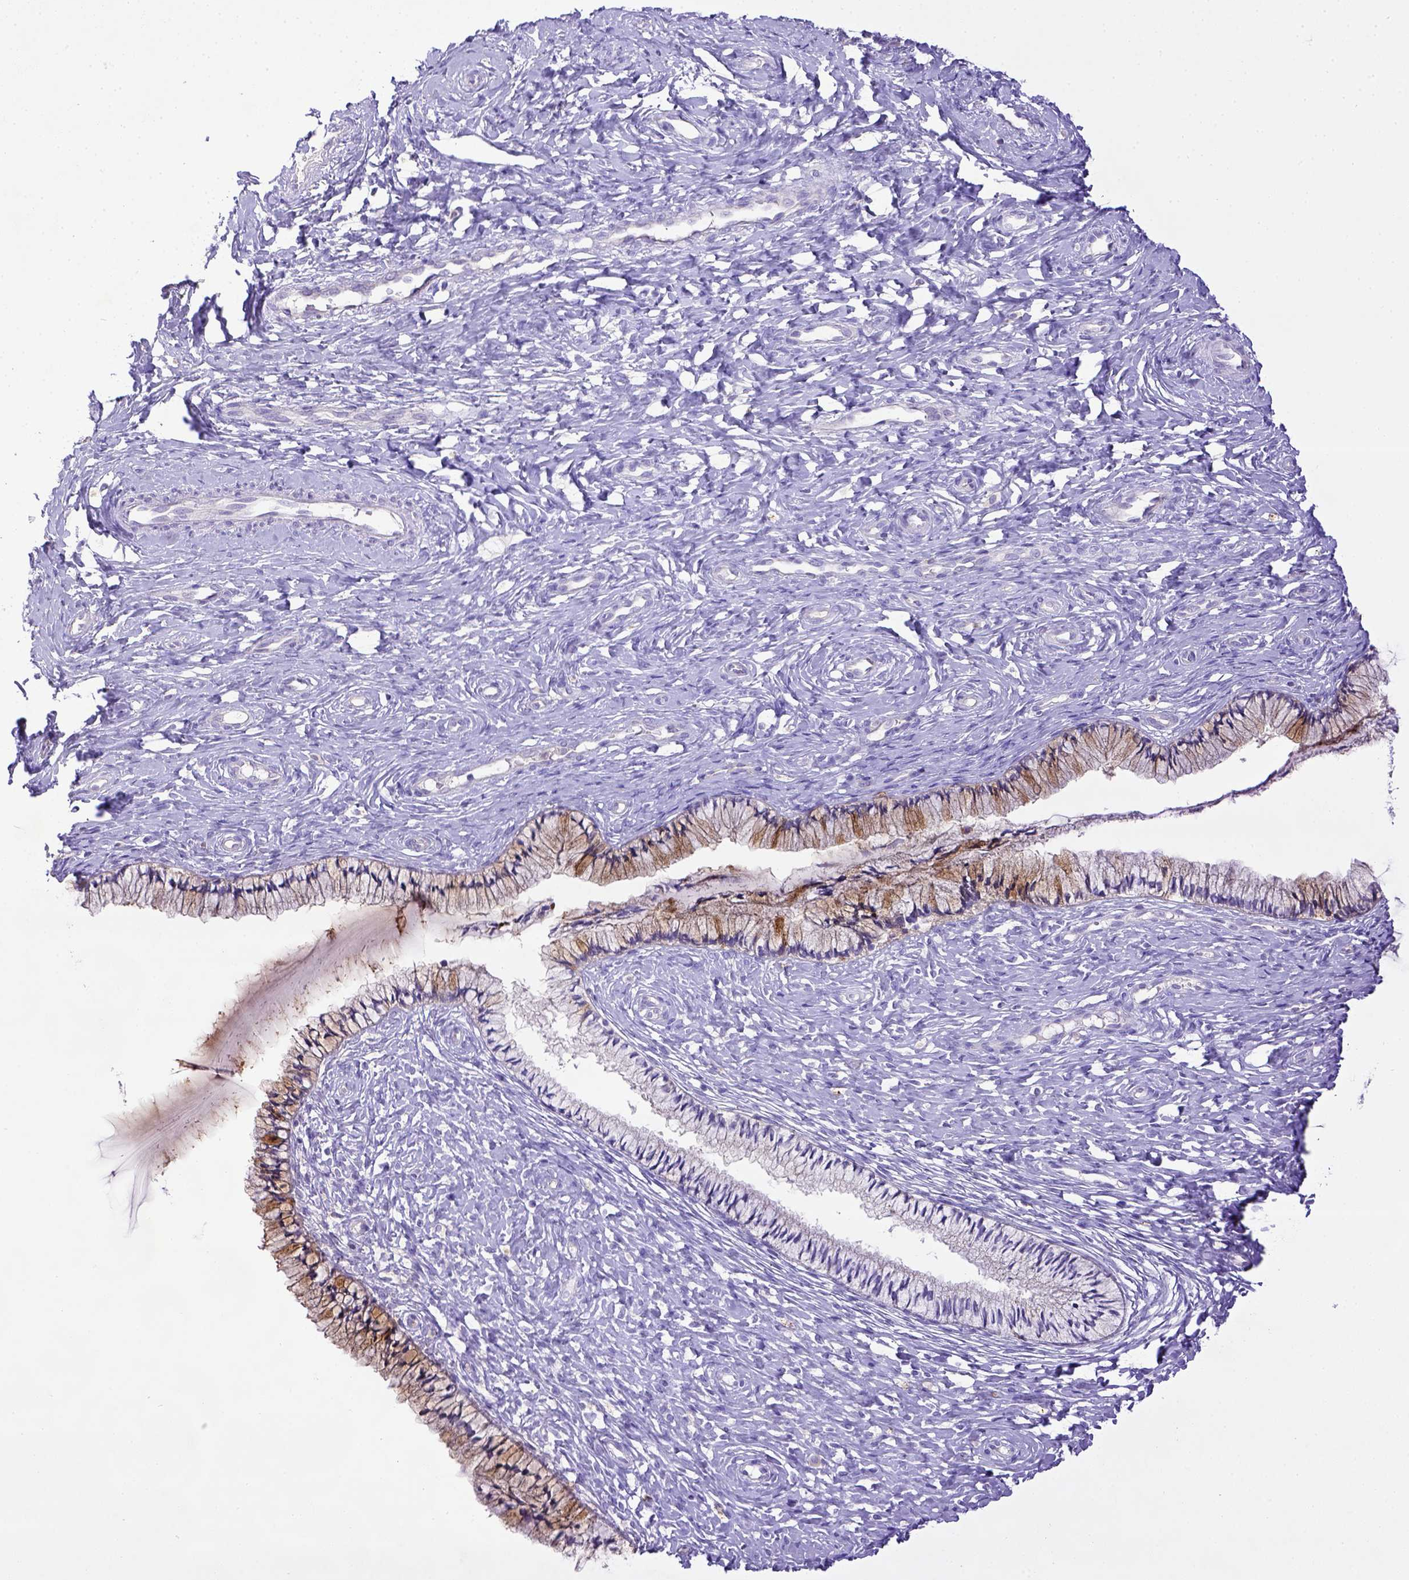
{"staining": {"intensity": "moderate", "quantity": ">75%", "location": "cytoplasmic/membranous"}, "tissue": "cervix", "cell_type": "Glandular cells", "image_type": "normal", "snomed": [{"axis": "morphology", "description": "Normal tissue, NOS"}, {"axis": "topography", "description": "Cervix"}], "caption": "Brown immunohistochemical staining in normal cervix reveals moderate cytoplasmic/membranous positivity in approximately >75% of glandular cells. Using DAB (brown) and hematoxylin (blue) stains, captured at high magnification using brightfield microscopy.", "gene": "CD40", "patient": {"sex": "female", "age": 37}}